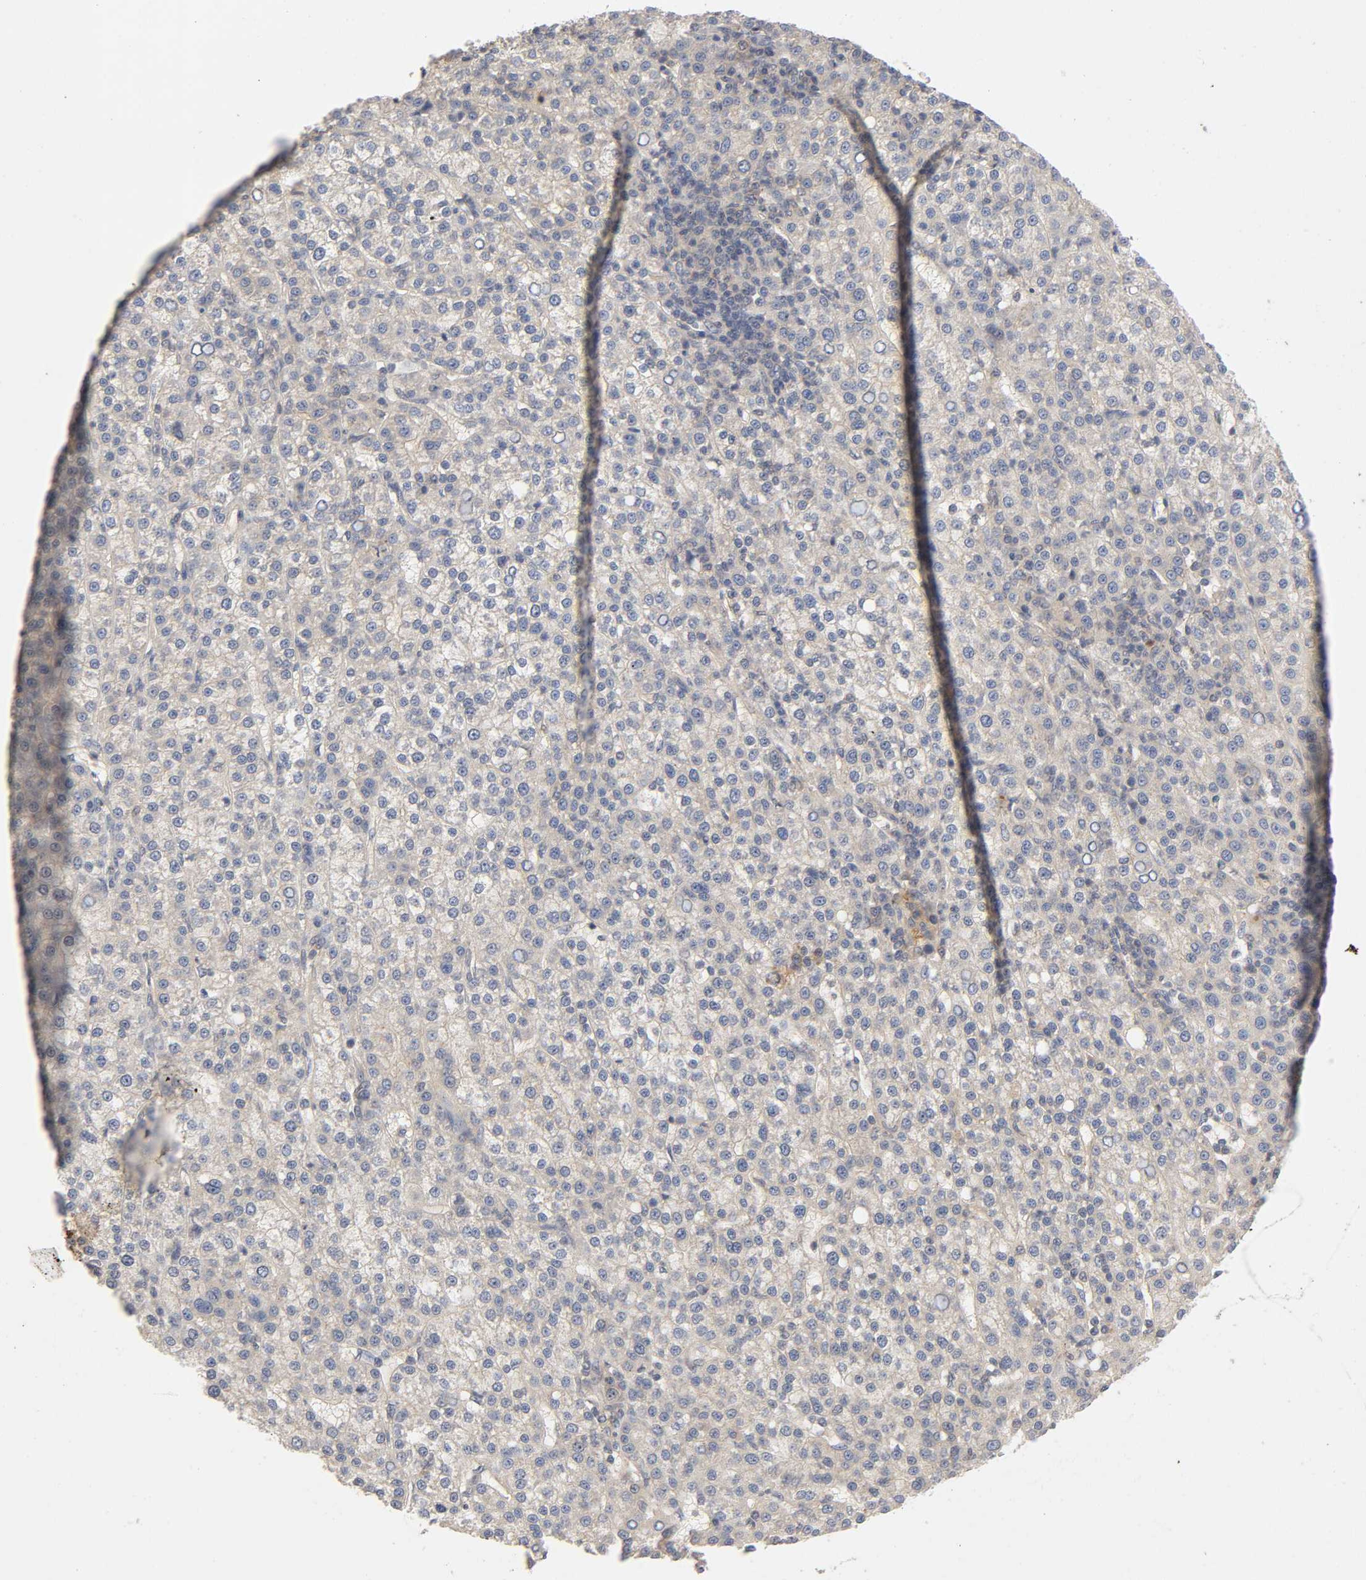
{"staining": {"intensity": "weak", "quantity": "25%-75%", "location": "cytoplasmic/membranous"}, "tissue": "liver cancer", "cell_type": "Tumor cells", "image_type": "cancer", "snomed": [{"axis": "morphology", "description": "Carcinoma, Hepatocellular, NOS"}, {"axis": "topography", "description": "Liver"}], "caption": "Protein staining by IHC shows weak cytoplasmic/membranous expression in approximately 25%-75% of tumor cells in hepatocellular carcinoma (liver).", "gene": "CPB2", "patient": {"sex": "female", "age": 58}}